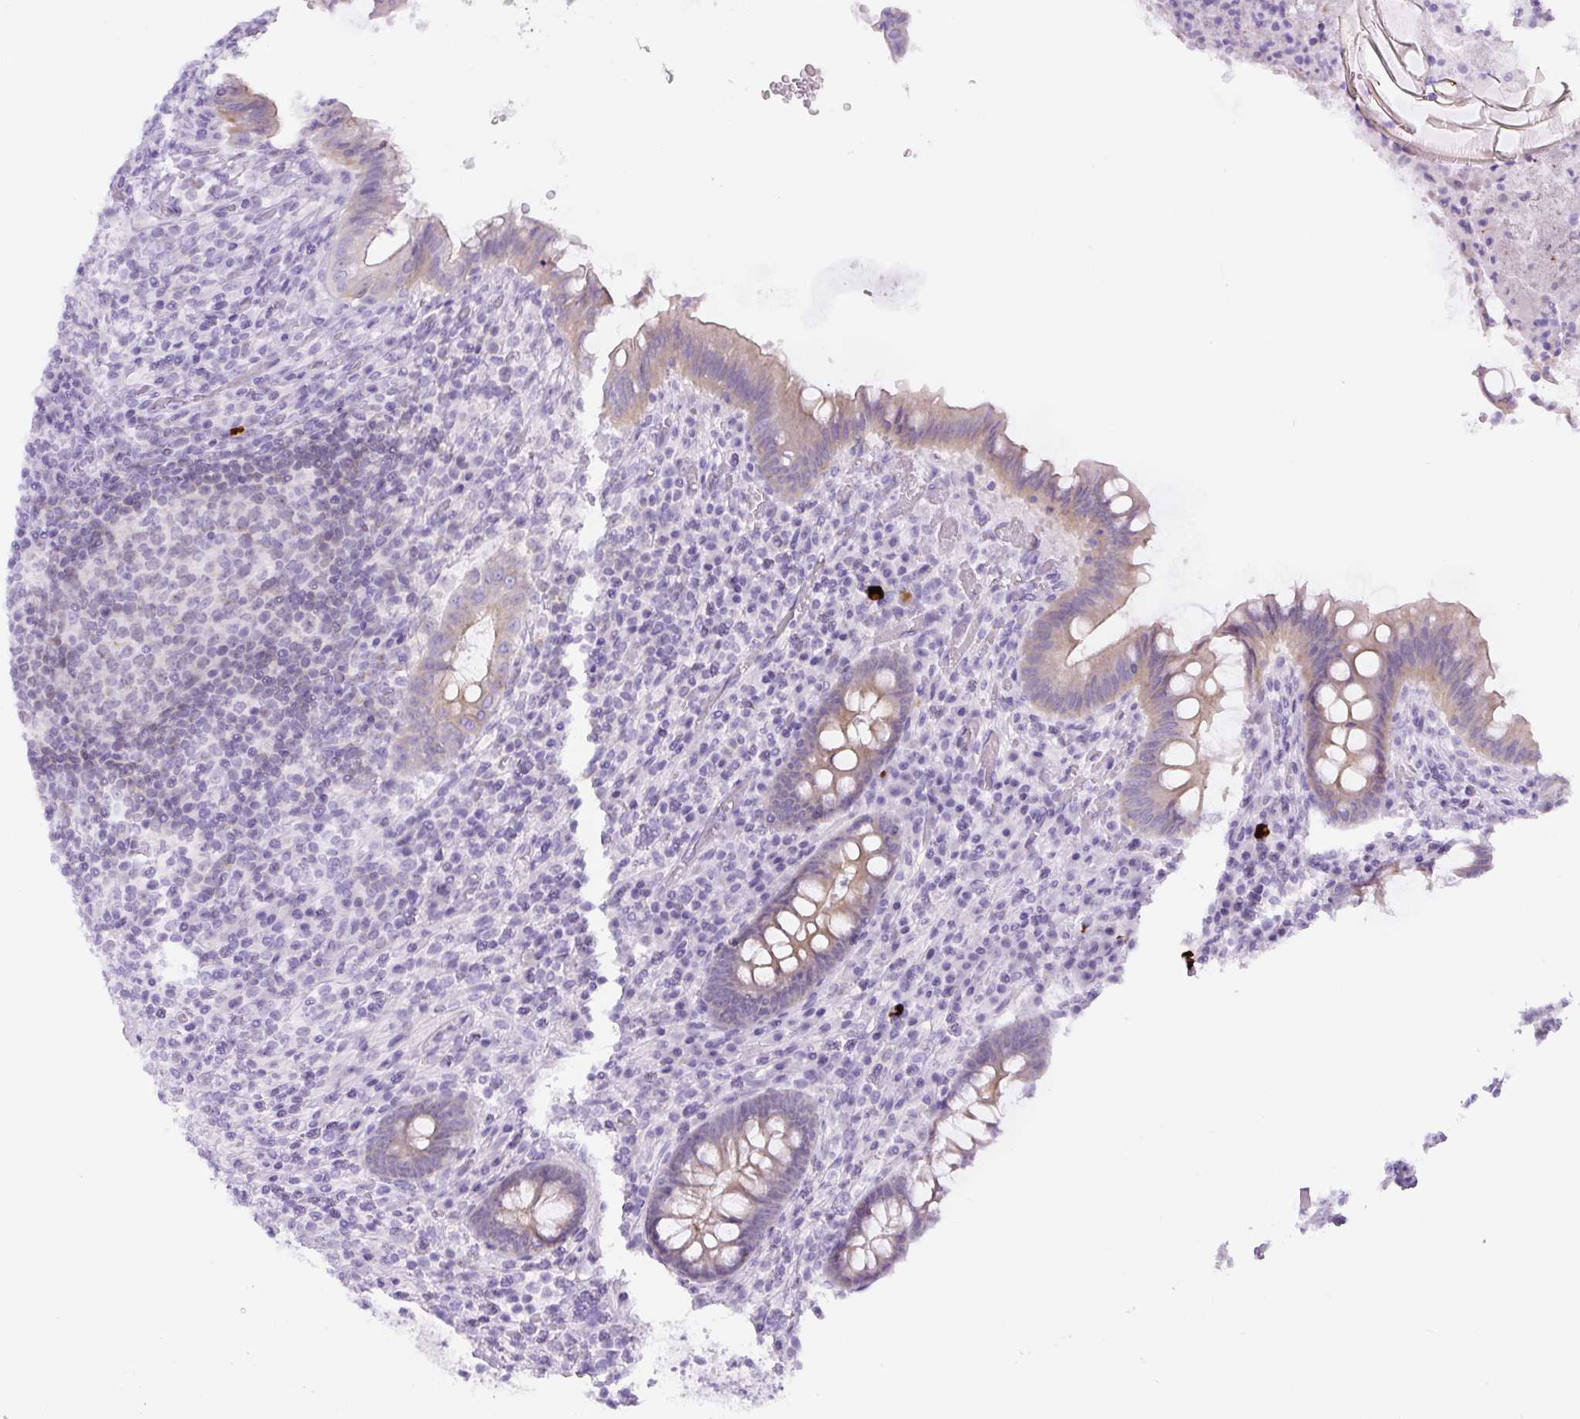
{"staining": {"intensity": "moderate", "quantity": "25%-75%", "location": "cytoplasmic/membranous"}, "tissue": "appendix", "cell_type": "Glandular cells", "image_type": "normal", "snomed": [{"axis": "morphology", "description": "Normal tissue, NOS"}, {"axis": "topography", "description": "Appendix"}], "caption": "Protein staining shows moderate cytoplasmic/membranous staining in about 25%-75% of glandular cells in unremarkable appendix. Nuclei are stained in blue.", "gene": "ADAMTS19", "patient": {"sex": "female", "age": 43}}